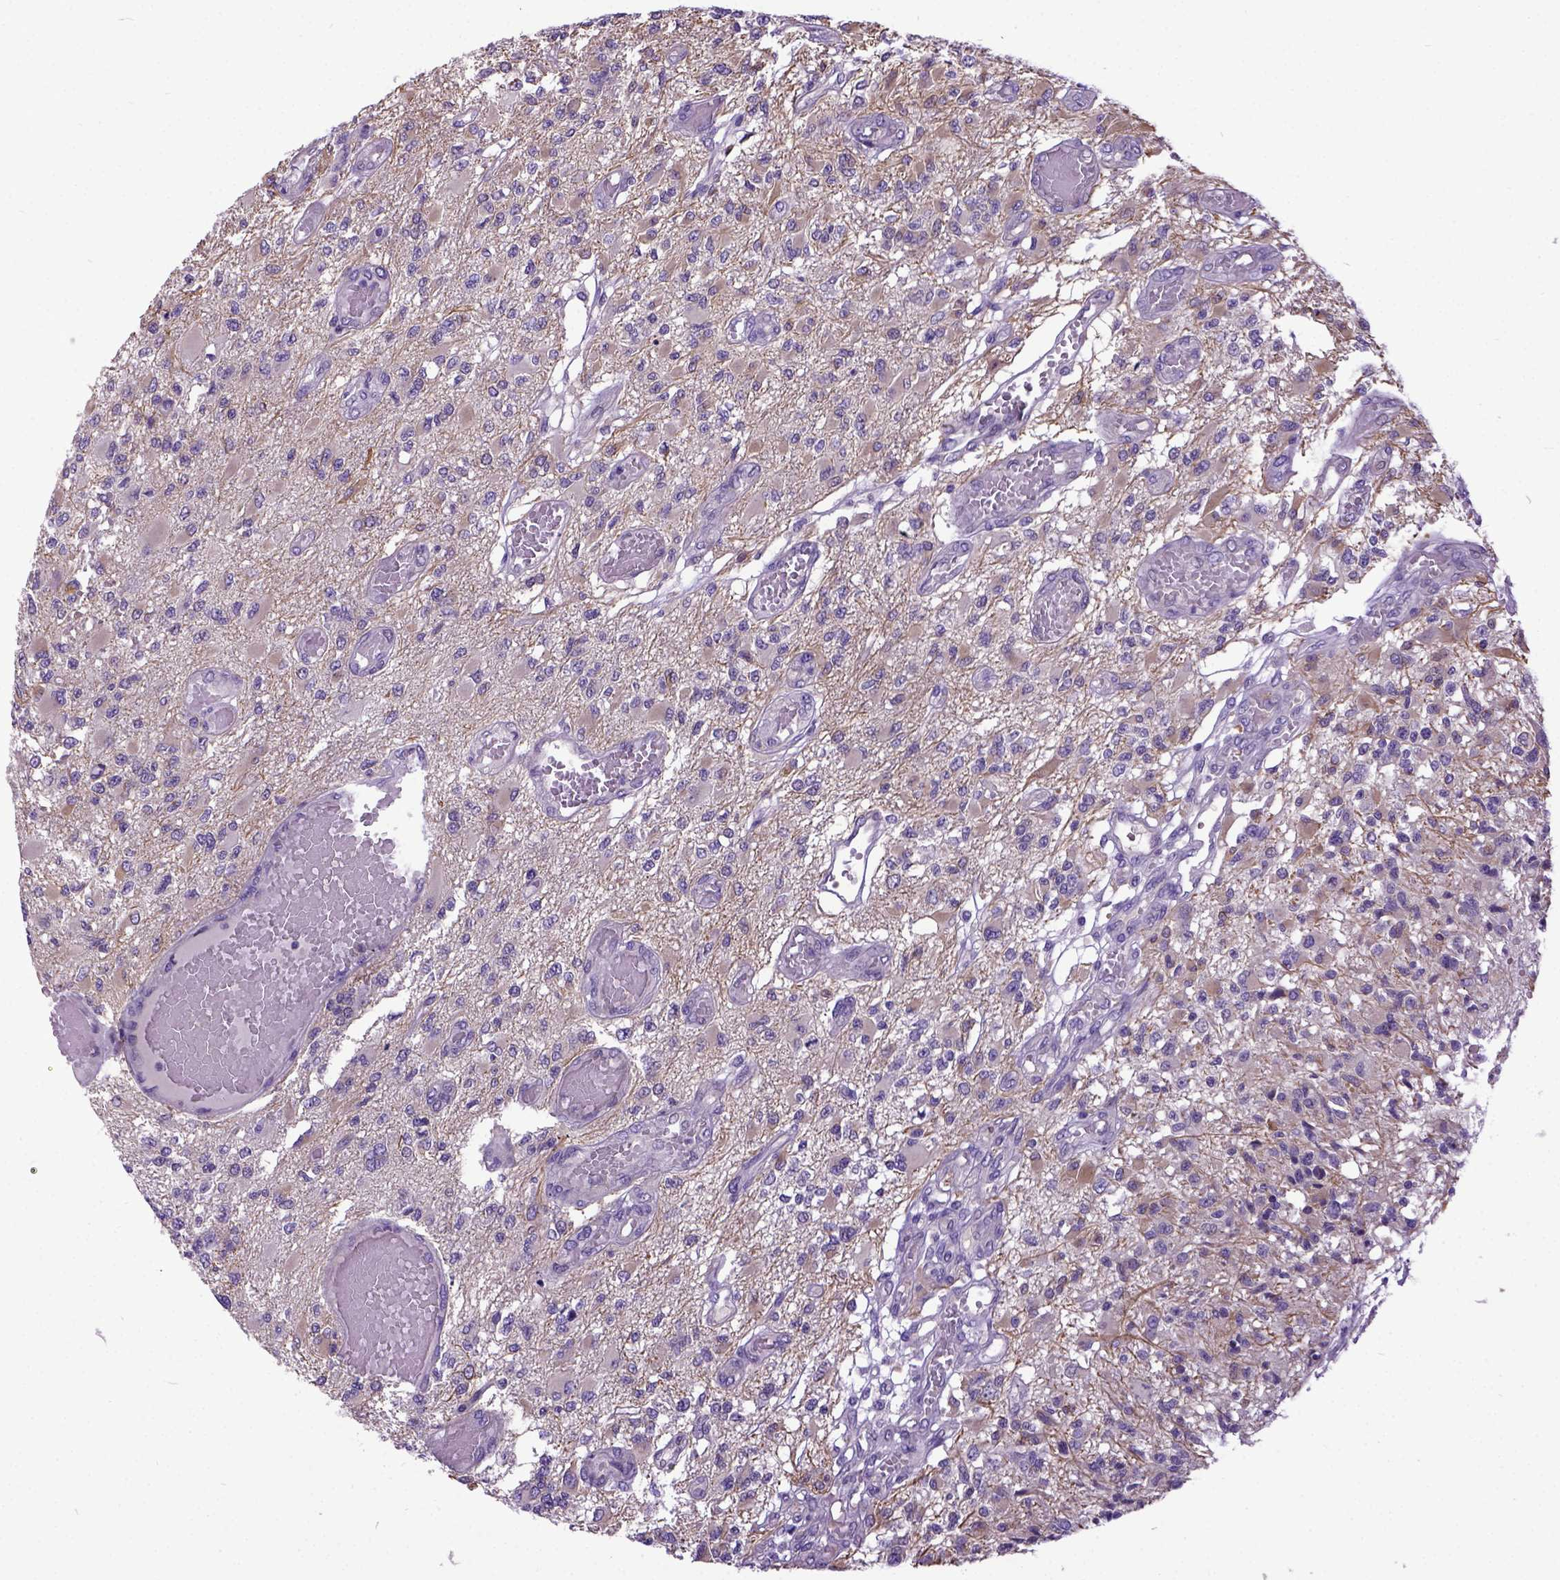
{"staining": {"intensity": "weak", "quantity": "25%-75%", "location": "cytoplasmic/membranous"}, "tissue": "glioma", "cell_type": "Tumor cells", "image_type": "cancer", "snomed": [{"axis": "morphology", "description": "Glioma, malignant, High grade"}, {"axis": "topography", "description": "Brain"}], "caption": "Tumor cells show low levels of weak cytoplasmic/membranous positivity in approximately 25%-75% of cells in human high-grade glioma (malignant).", "gene": "NEK5", "patient": {"sex": "female", "age": 63}}